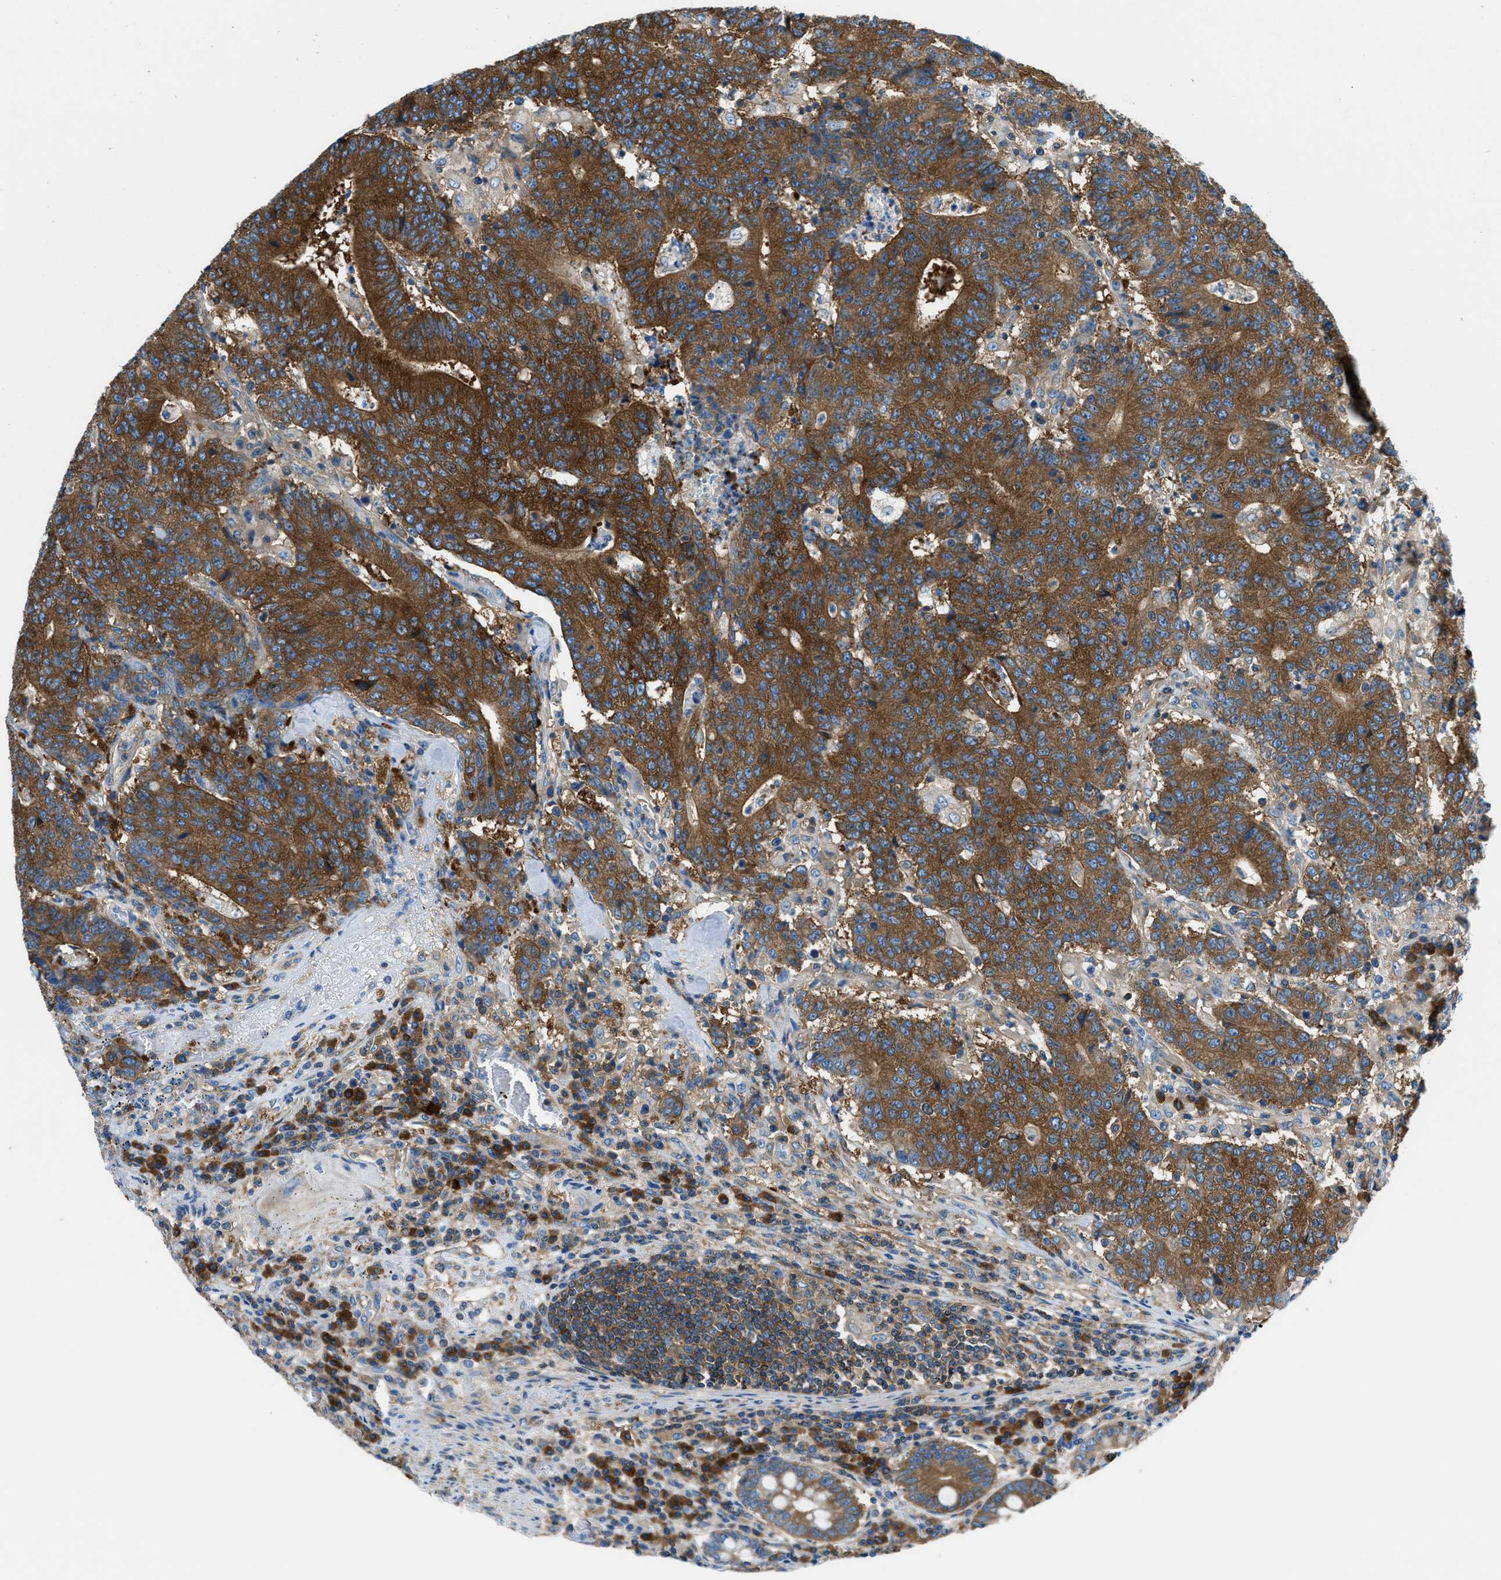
{"staining": {"intensity": "strong", "quantity": ">75%", "location": "cytoplasmic/membranous"}, "tissue": "colorectal cancer", "cell_type": "Tumor cells", "image_type": "cancer", "snomed": [{"axis": "morphology", "description": "Normal tissue, NOS"}, {"axis": "morphology", "description": "Adenocarcinoma, NOS"}, {"axis": "topography", "description": "Colon"}], "caption": "Strong cytoplasmic/membranous protein staining is appreciated in about >75% of tumor cells in colorectal adenocarcinoma.", "gene": "SARS1", "patient": {"sex": "female", "age": 75}}